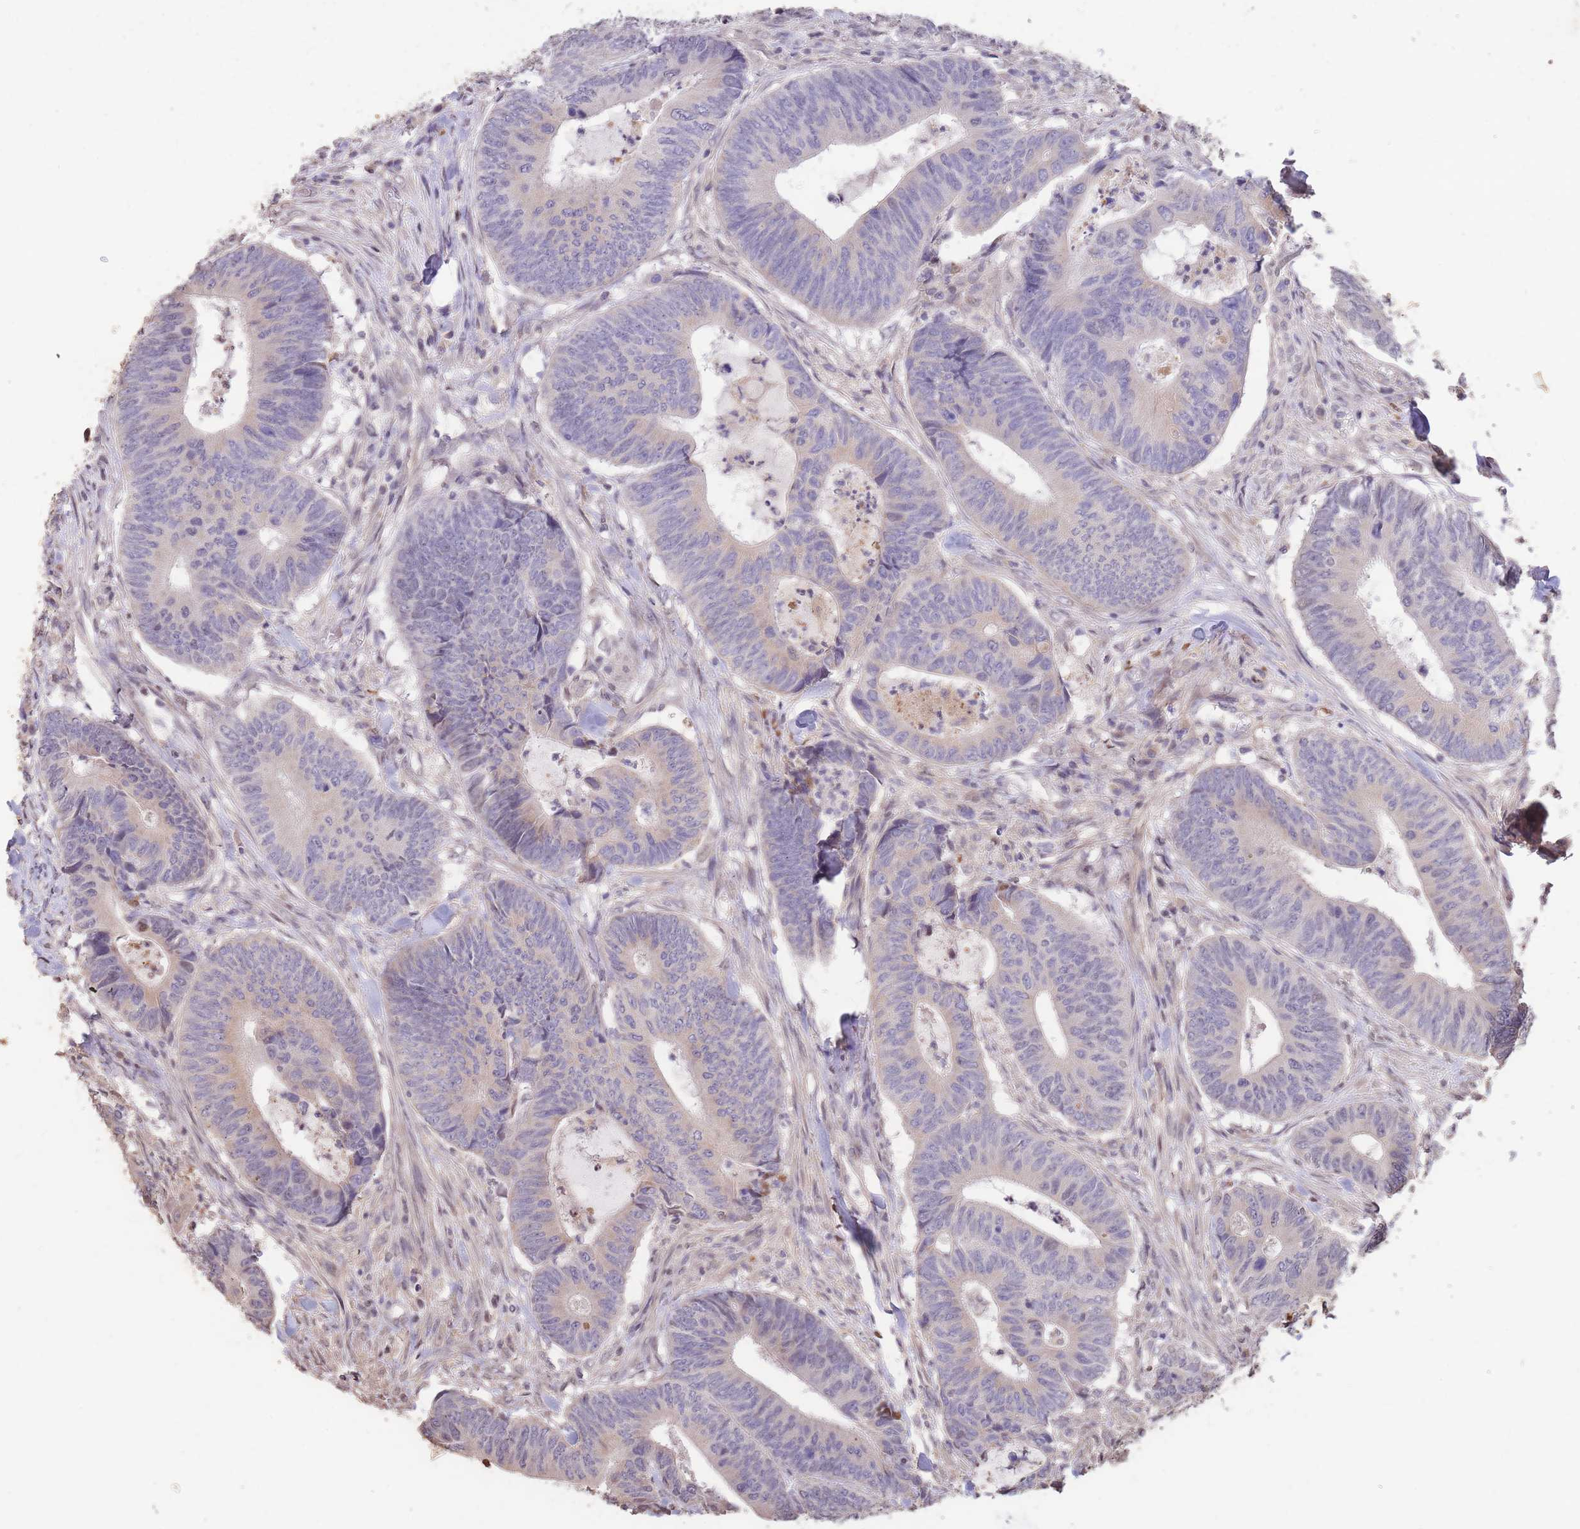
{"staining": {"intensity": "negative", "quantity": "none", "location": "none"}, "tissue": "colorectal cancer", "cell_type": "Tumor cells", "image_type": "cancer", "snomed": [{"axis": "morphology", "description": "Adenocarcinoma, NOS"}, {"axis": "topography", "description": "Colon"}], "caption": "Tumor cells show no significant expression in adenocarcinoma (colorectal).", "gene": "RGS14", "patient": {"sex": "male", "age": 87}}